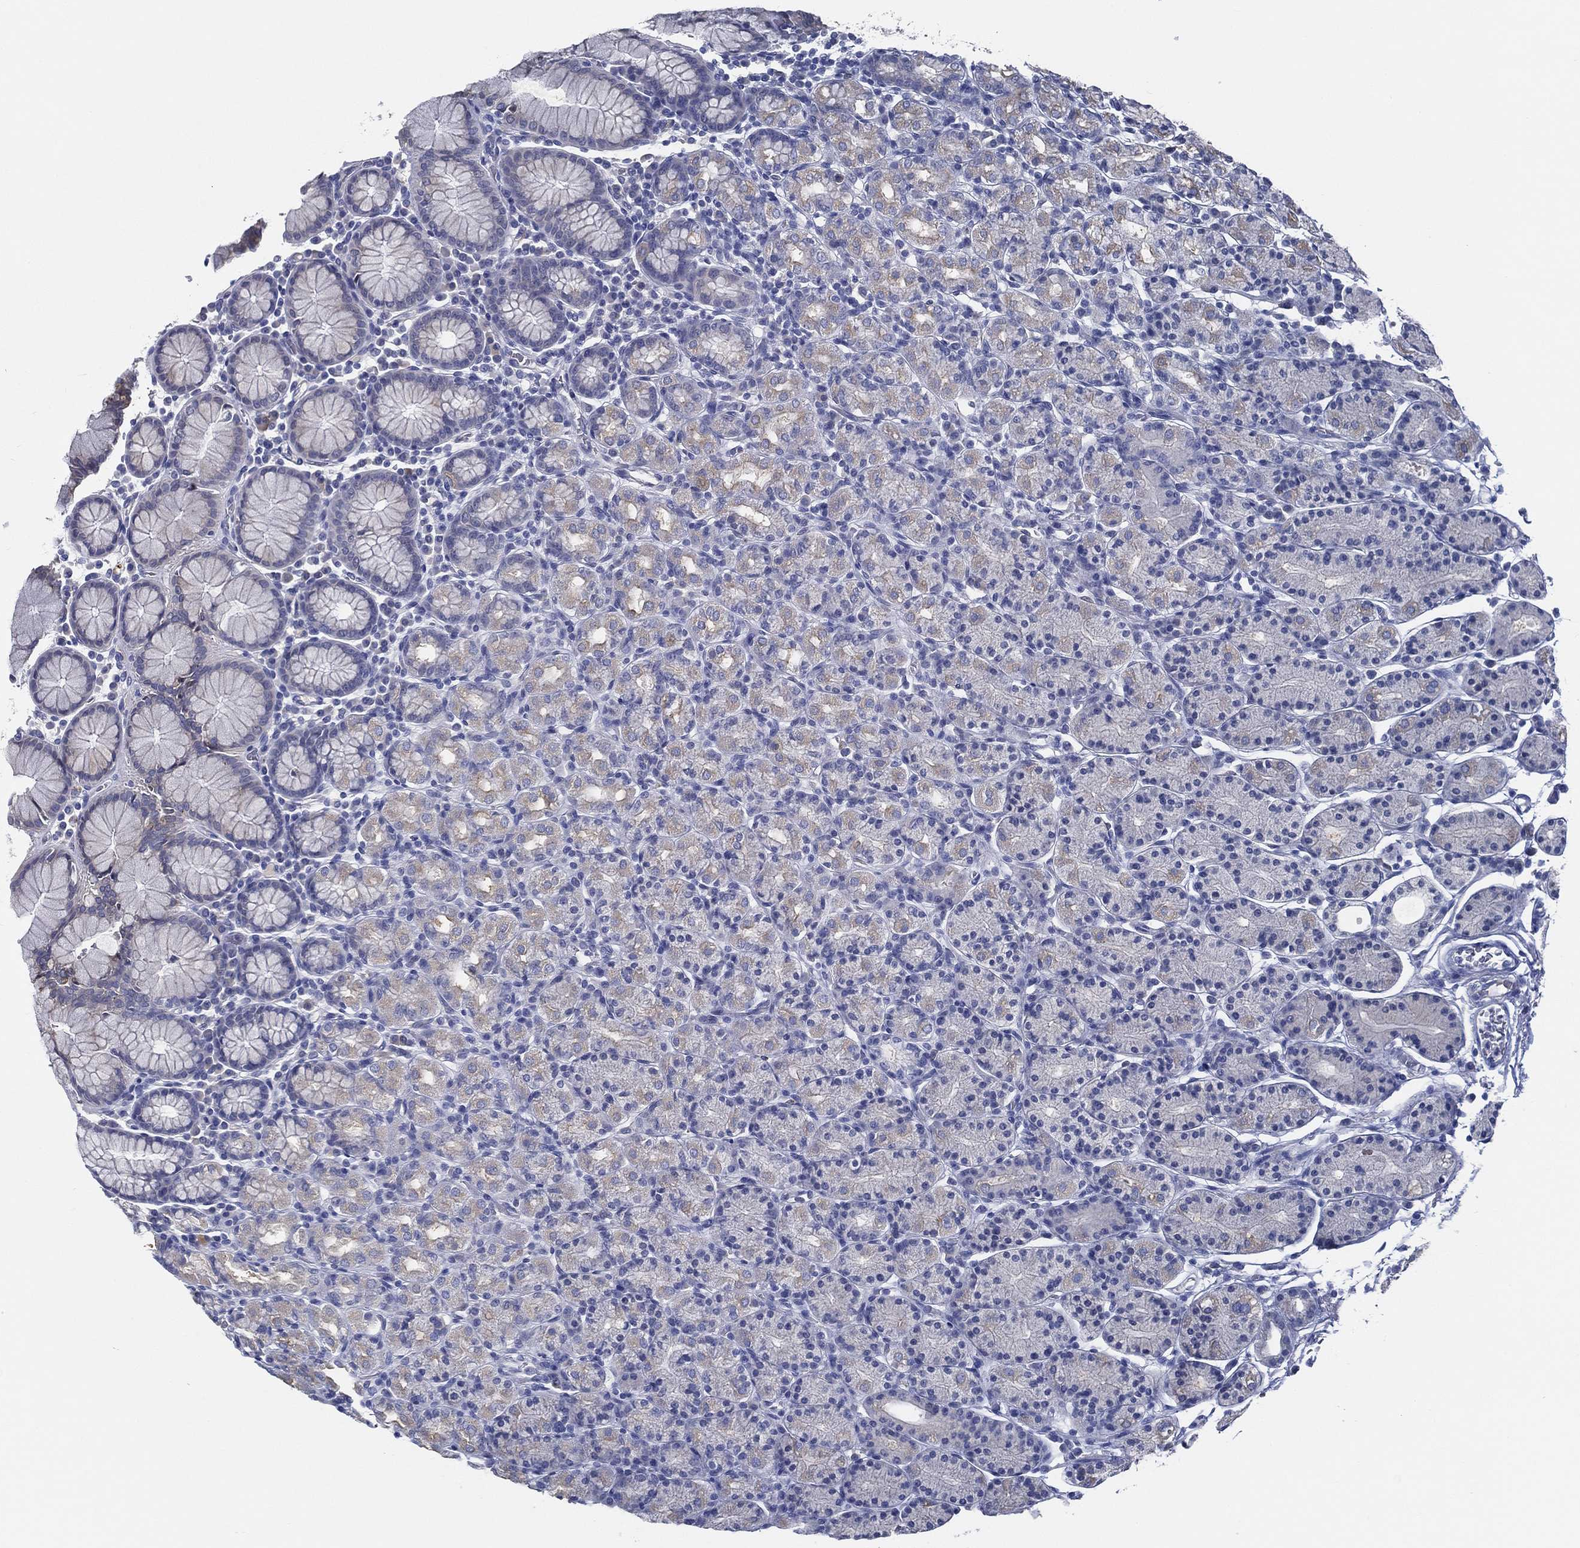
{"staining": {"intensity": "weak", "quantity": "<25%", "location": "cytoplasmic/membranous"}, "tissue": "stomach", "cell_type": "Glandular cells", "image_type": "normal", "snomed": [{"axis": "morphology", "description": "Normal tissue, NOS"}, {"axis": "topography", "description": "Stomach, upper"}, {"axis": "topography", "description": "Stomach"}], "caption": "Glandular cells show no significant expression in normal stomach.", "gene": "STS", "patient": {"sex": "male", "age": 62}}